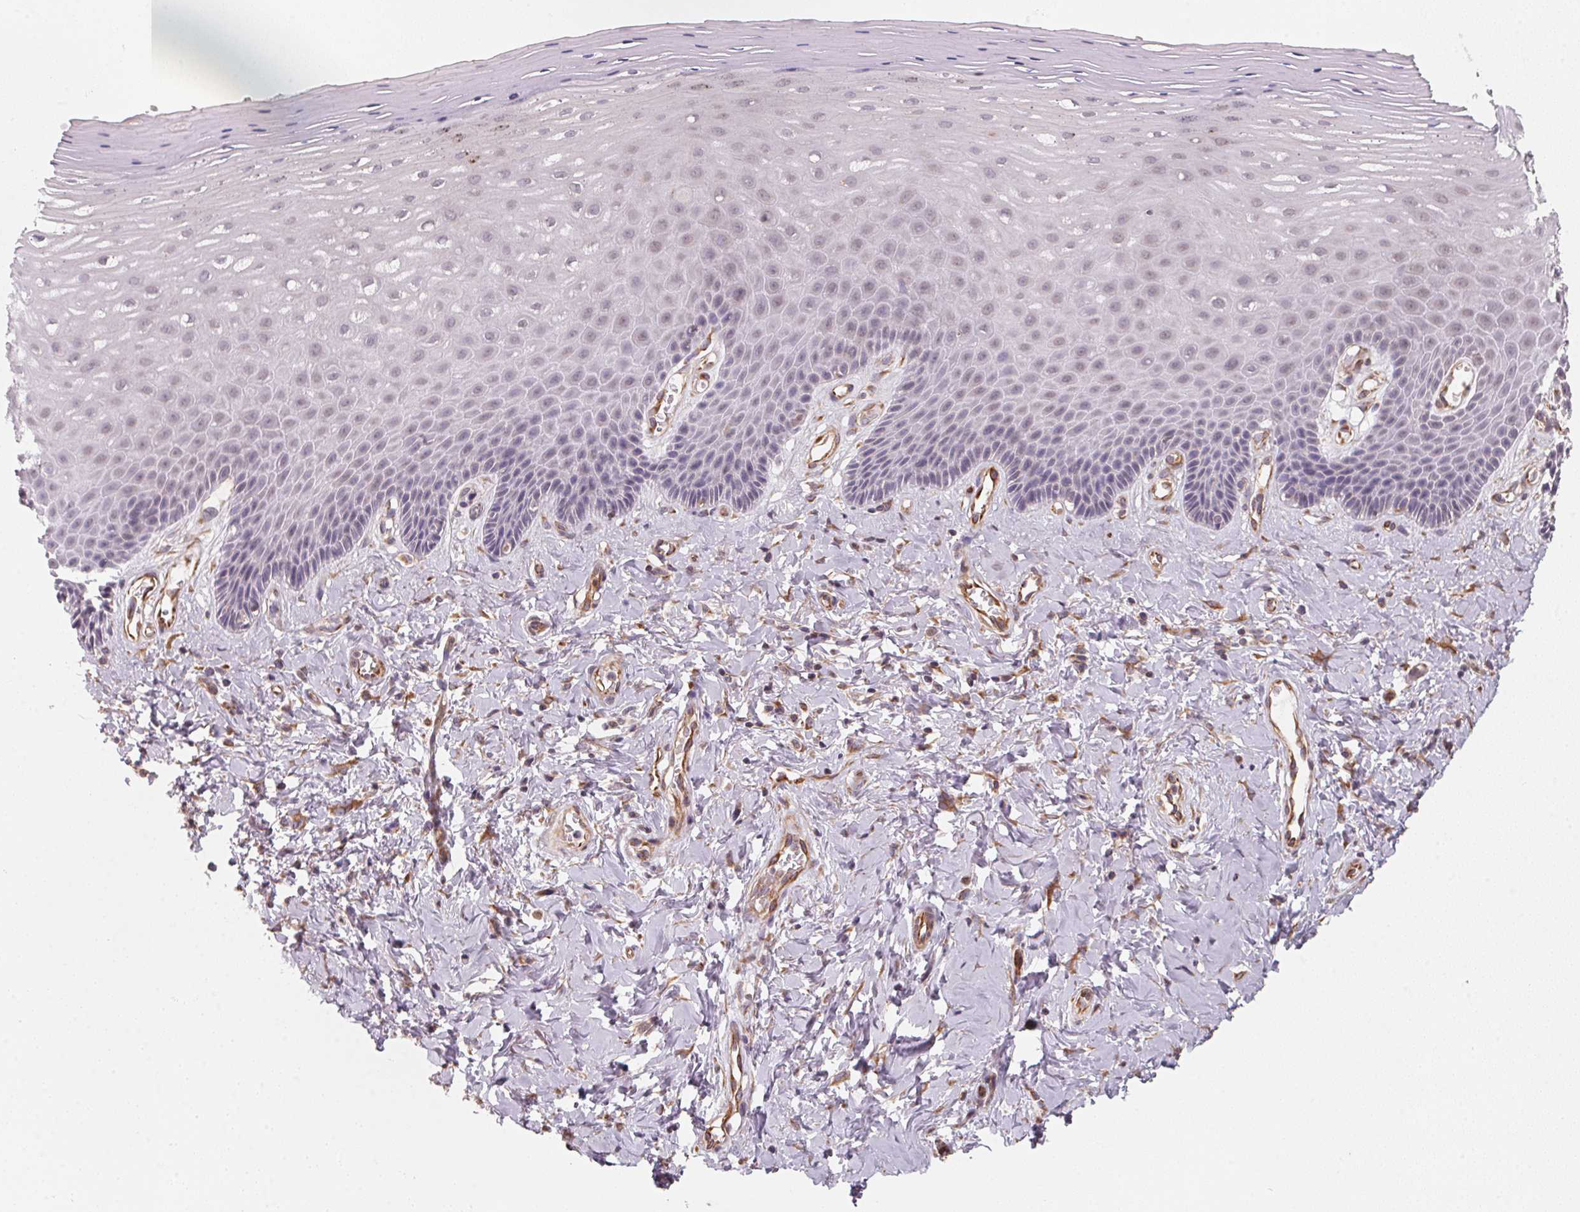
{"staining": {"intensity": "weak", "quantity": "<25%", "location": "cytoplasmic/membranous"}, "tissue": "vagina", "cell_type": "Squamous epithelial cells", "image_type": "normal", "snomed": [{"axis": "morphology", "description": "Normal tissue, NOS"}, {"axis": "topography", "description": "Vagina"}], "caption": "Squamous epithelial cells are negative for protein expression in benign human vagina. (DAB IHC visualized using brightfield microscopy, high magnification).", "gene": "TSPAN12", "patient": {"sex": "female", "age": 83}}